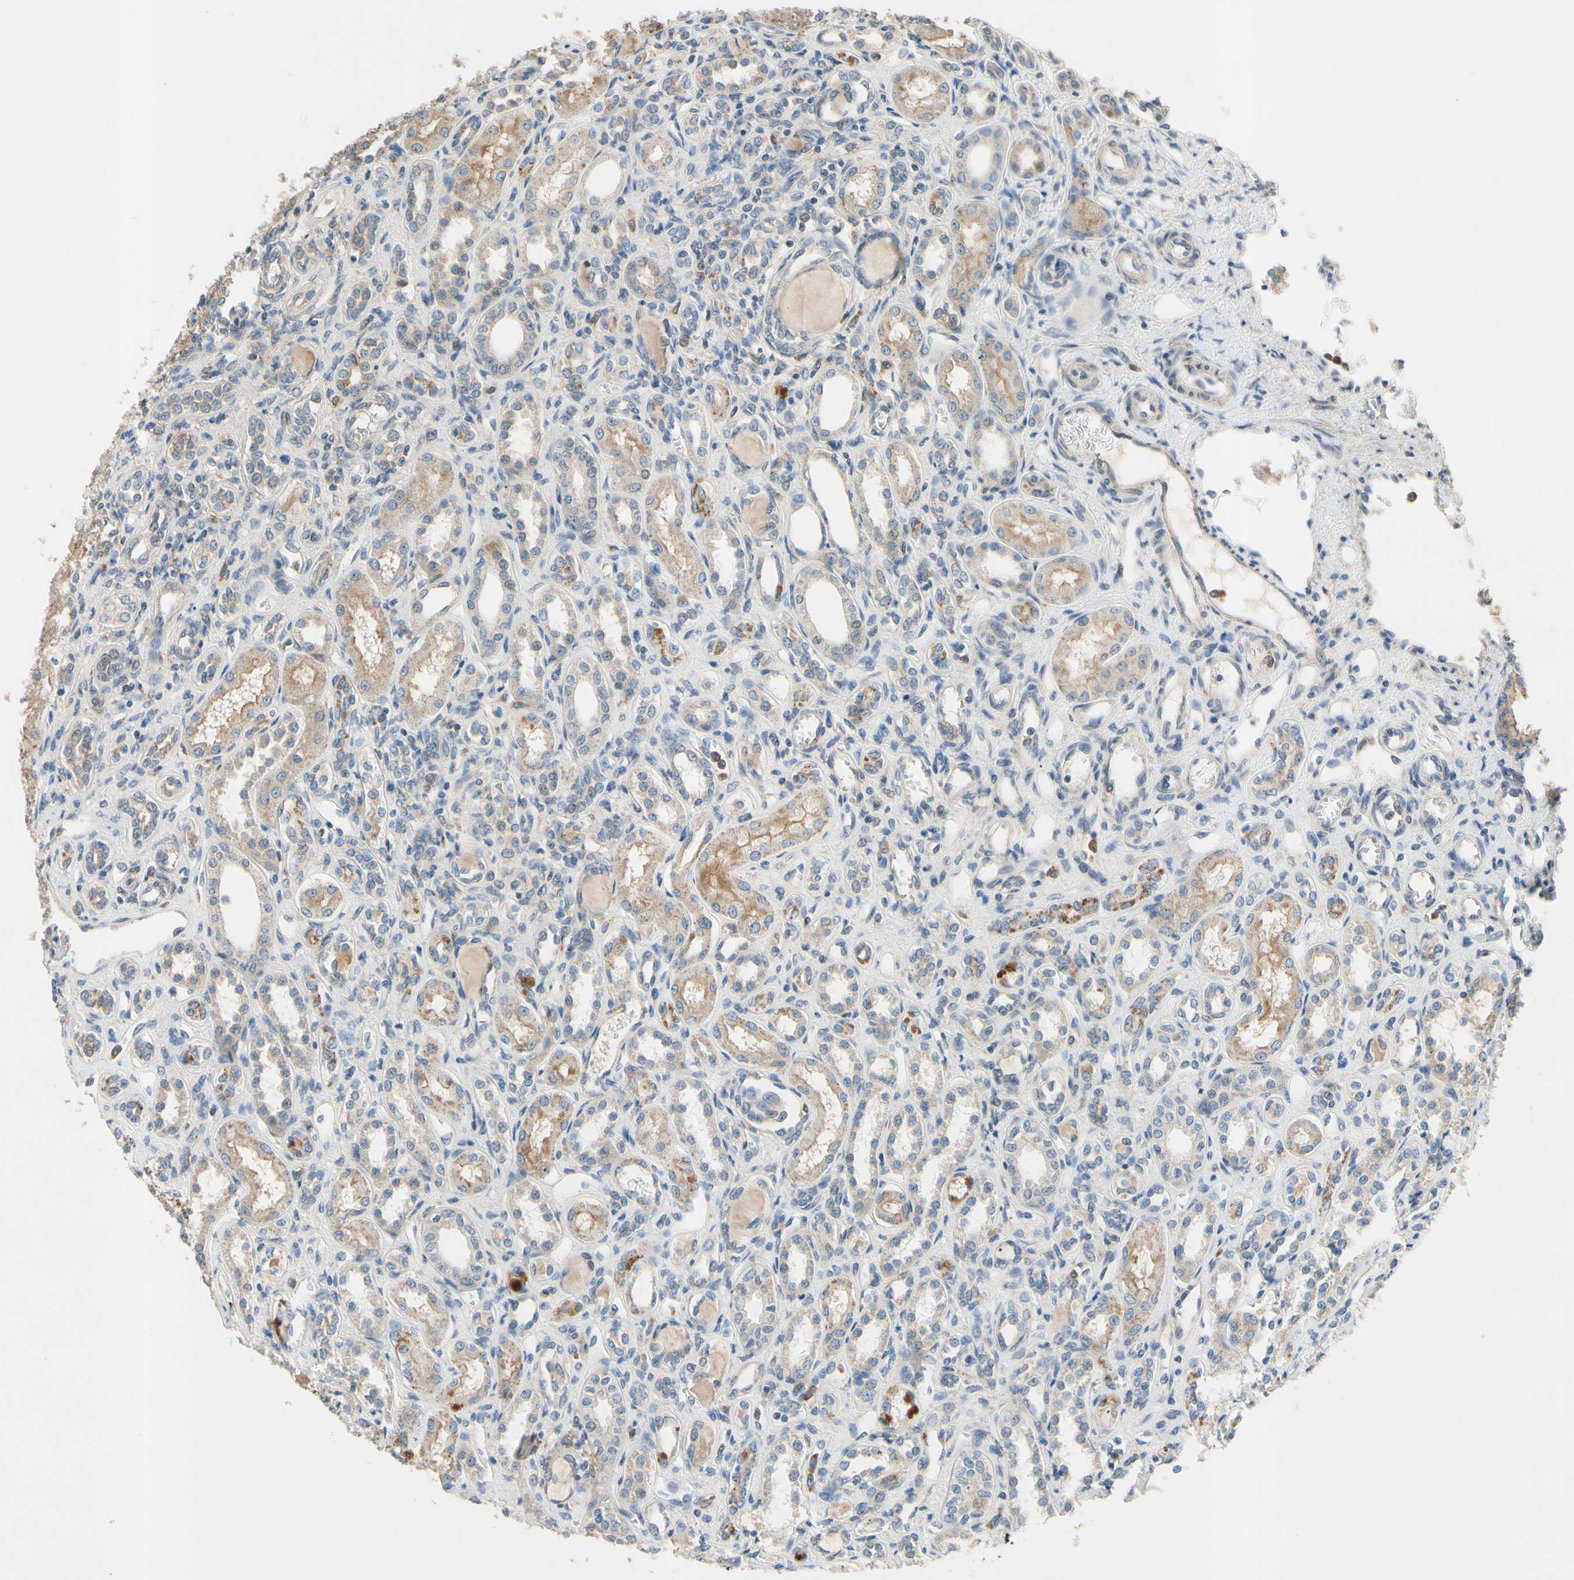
{"staining": {"intensity": "negative", "quantity": "none", "location": "none"}, "tissue": "kidney", "cell_type": "Cells in glomeruli", "image_type": "normal", "snomed": [{"axis": "morphology", "description": "Normal tissue, NOS"}, {"axis": "topography", "description": "Kidney"}], "caption": "Immunohistochemical staining of benign kidney reveals no significant expression in cells in glomeruli. The staining is performed using DAB (3,3'-diaminobenzidine) brown chromogen with nuclei counter-stained in using hematoxylin.", "gene": "SIGLEC5", "patient": {"sex": "male", "age": 7}}